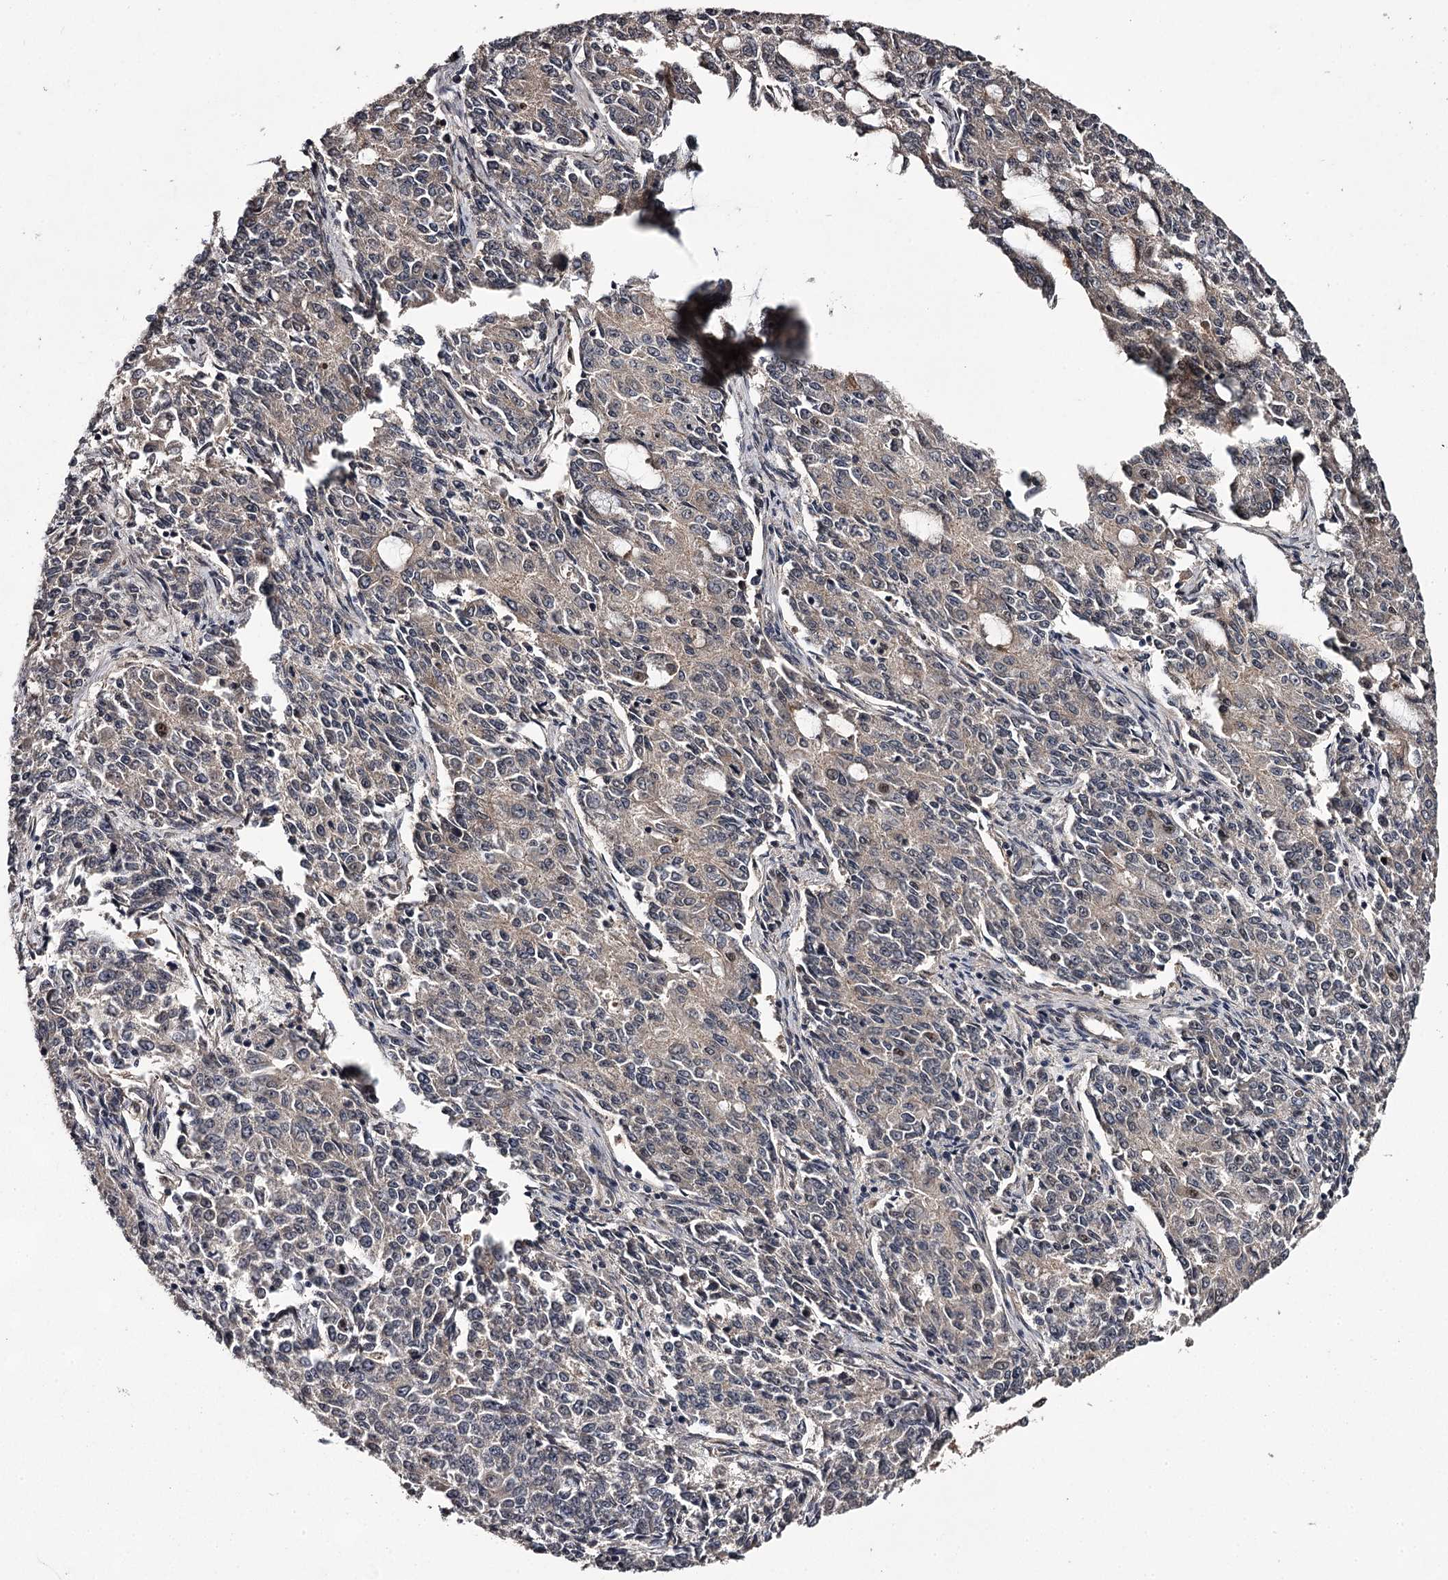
{"staining": {"intensity": "moderate", "quantity": "25%-75%", "location": "nuclear"}, "tissue": "endometrial cancer", "cell_type": "Tumor cells", "image_type": "cancer", "snomed": [{"axis": "morphology", "description": "Adenocarcinoma, NOS"}, {"axis": "topography", "description": "Endometrium"}], "caption": "Human endometrial adenocarcinoma stained with a protein marker reveals moderate staining in tumor cells.", "gene": "MAML3", "patient": {"sex": "female", "age": 50}}